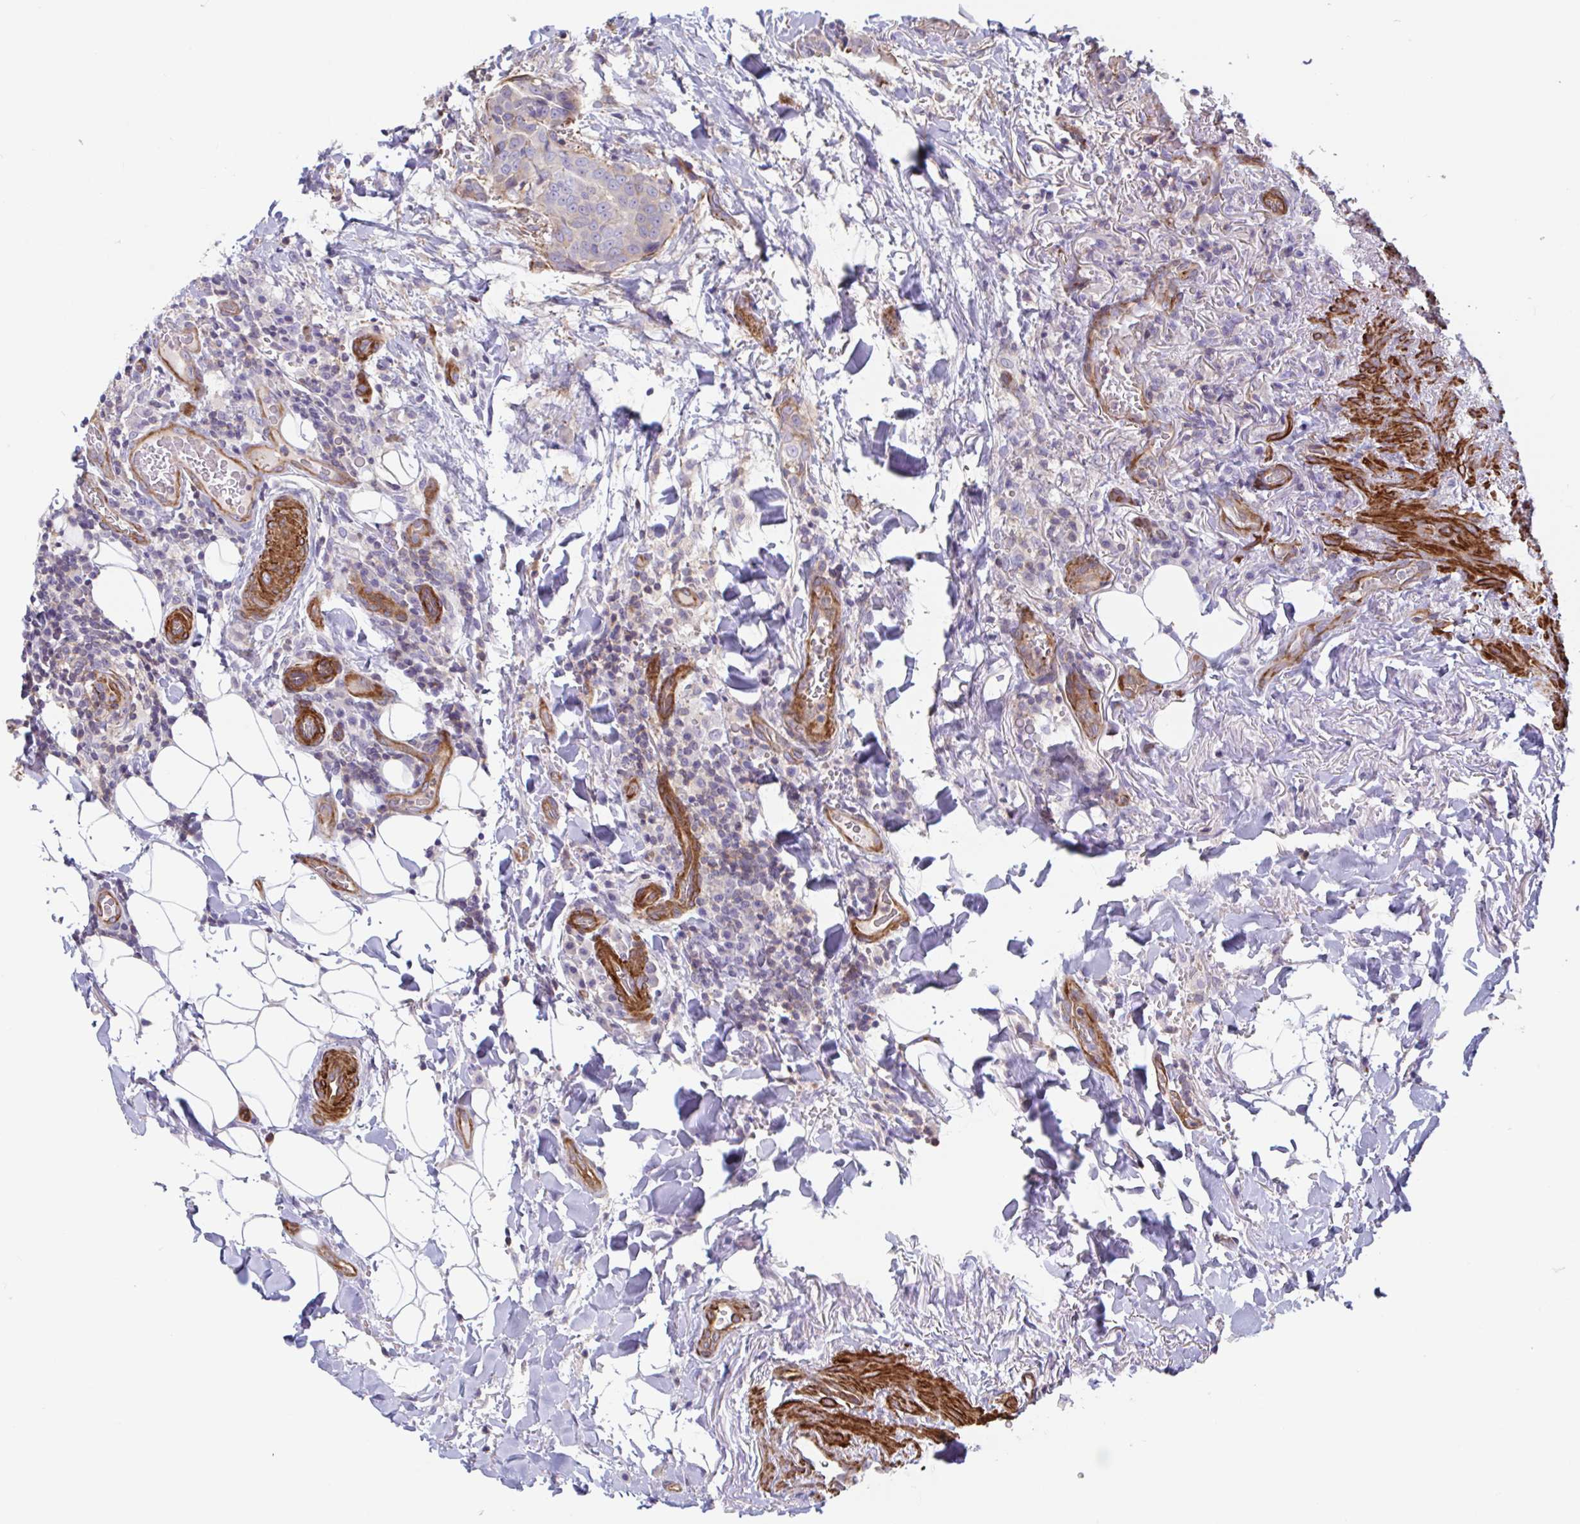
{"staining": {"intensity": "negative", "quantity": "none", "location": "none"}, "tissue": "thyroid cancer", "cell_type": "Tumor cells", "image_type": "cancer", "snomed": [{"axis": "morphology", "description": "Papillary adenocarcinoma, NOS"}, {"axis": "topography", "description": "Thyroid gland"}], "caption": "An image of thyroid cancer stained for a protein reveals no brown staining in tumor cells. (Stains: DAB IHC with hematoxylin counter stain, Microscopy: brightfield microscopy at high magnification).", "gene": "SHISA7", "patient": {"sex": "male", "age": 61}}